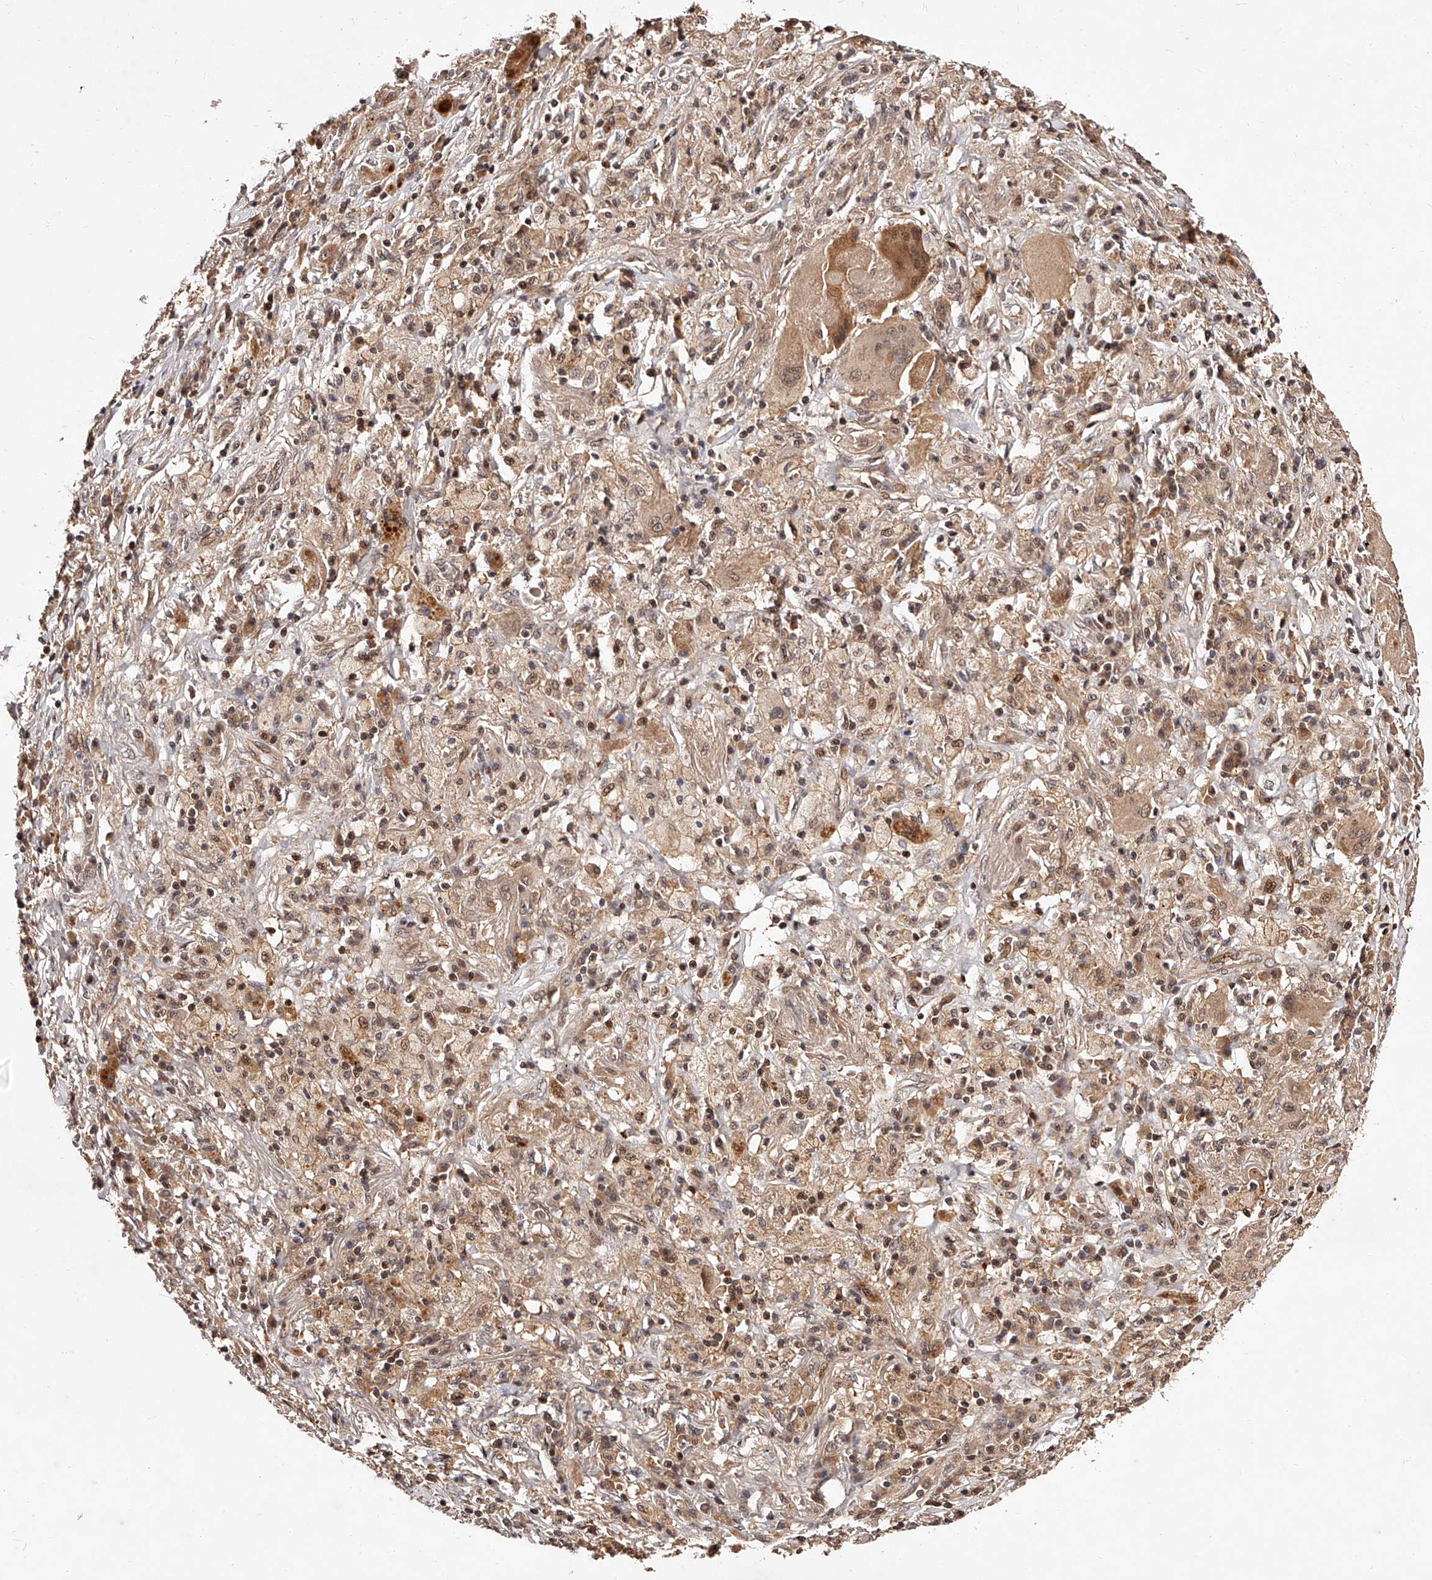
{"staining": {"intensity": "weak", "quantity": ">75%", "location": "cytoplasmic/membranous,nuclear"}, "tissue": "lung cancer", "cell_type": "Tumor cells", "image_type": "cancer", "snomed": [{"axis": "morphology", "description": "Squamous cell carcinoma, NOS"}, {"axis": "topography", "description": "Lung"}], "caption": "Lung cancer stained with DAB (3,3'-diaminobenzidine) immunohistochemistry demonstrates low levels of weak cytoplasmic/membranous and nuclear expression in approximately >75% of tumor cells. (DAB (3,3'-diaminobenzidine) IHC with brightfield microscopy, high magnification).", "gene": "CUL7", "patient": {"sex": "male", "age": 61}}